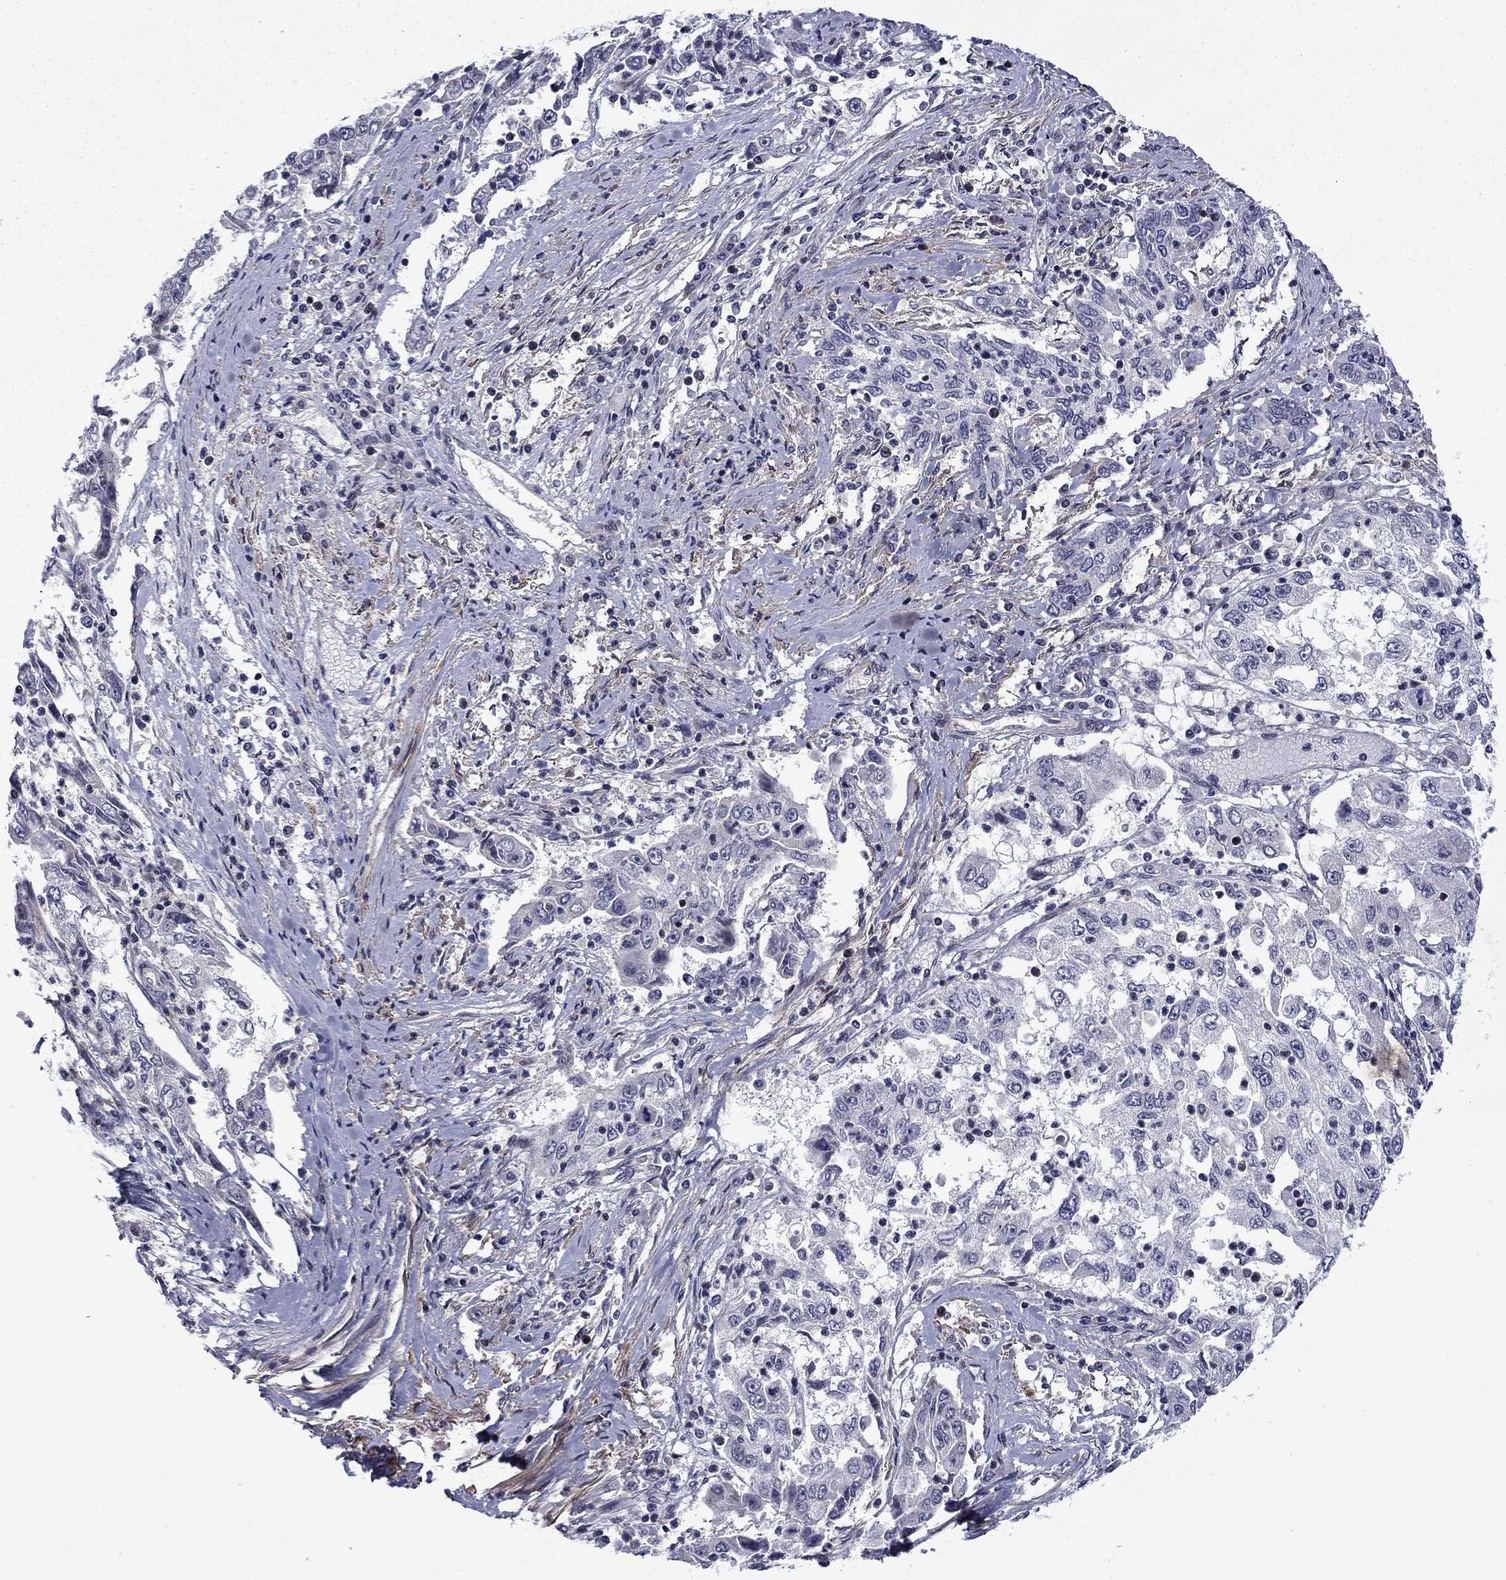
{"staining": {"intensity": "negative", "quantity": "none", "location": "none"}, "tissue": "cervical cancer", "cell_type": "Tumor cells", "image_type": "cancer", "snomed": [{"axis": "morphology", "description": "Squamous cell carcinoma, NOS"}, {"axis": "topography", "description": "Cervix"}], "caption": "Immunohistochemistry (IHC) of cervical squamous cell carcinoma reveals no expression in tumor cells.", "gene": "B3GAT1", "patient": {"sex": "female", "age": 36}}